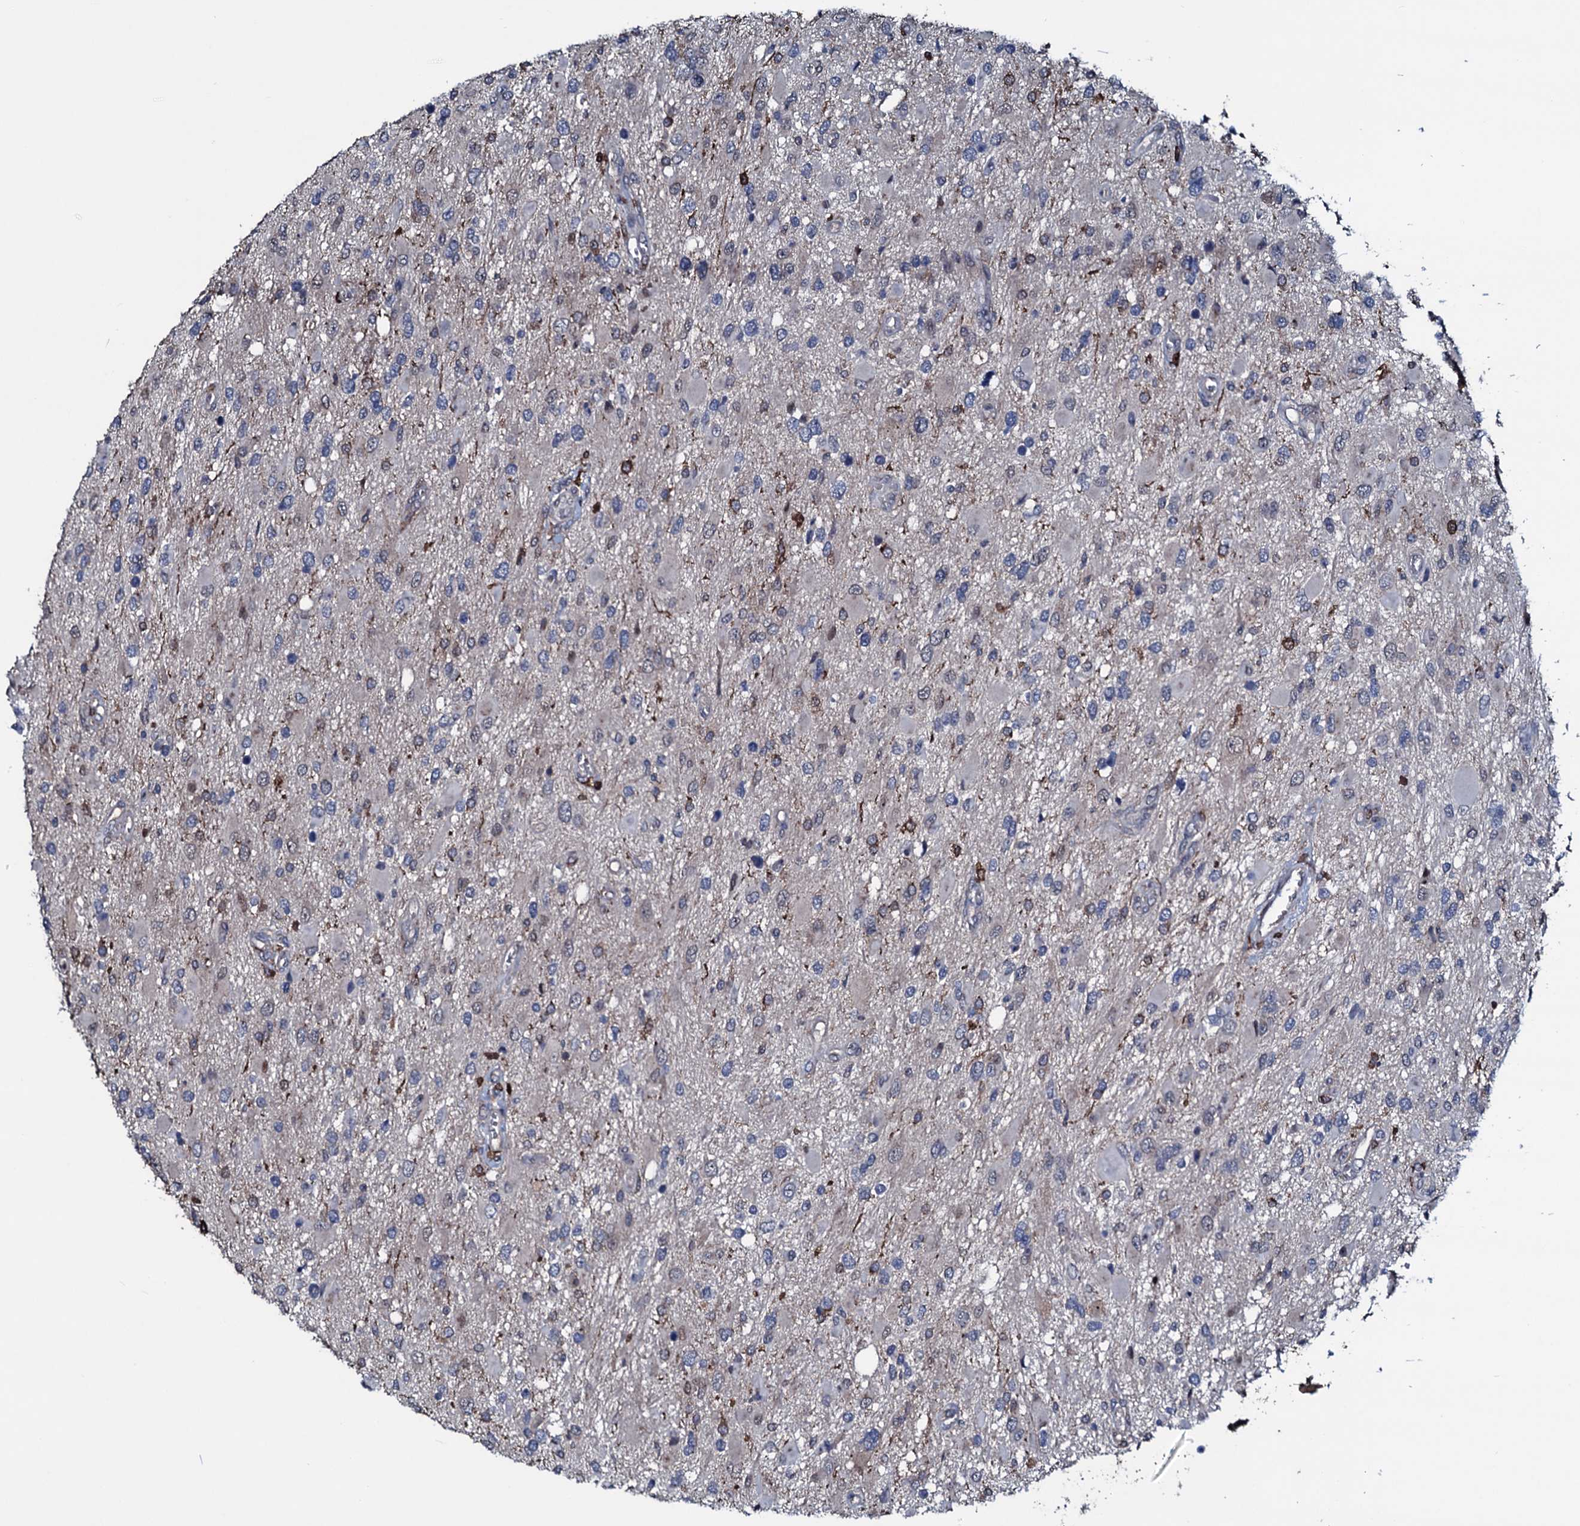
{"staining": {"intensity": "negative", "quantity": "none", "location": "none"}, "tissue": "glioma", "cell_type": "Tumor cells", "image_type": "cancer", "snomed": [{"axis": "morphology", "description": "Glioma, malignant, High grade"}, {"axis": "topography", "description": "Brain"}], "caption": "This is an immunohistochemistry image of high-grade glioma (malignant). There is no staining in tumor cells.", "gene": "OGFOD2", "patient": {"sex": "male", "age": 53}}